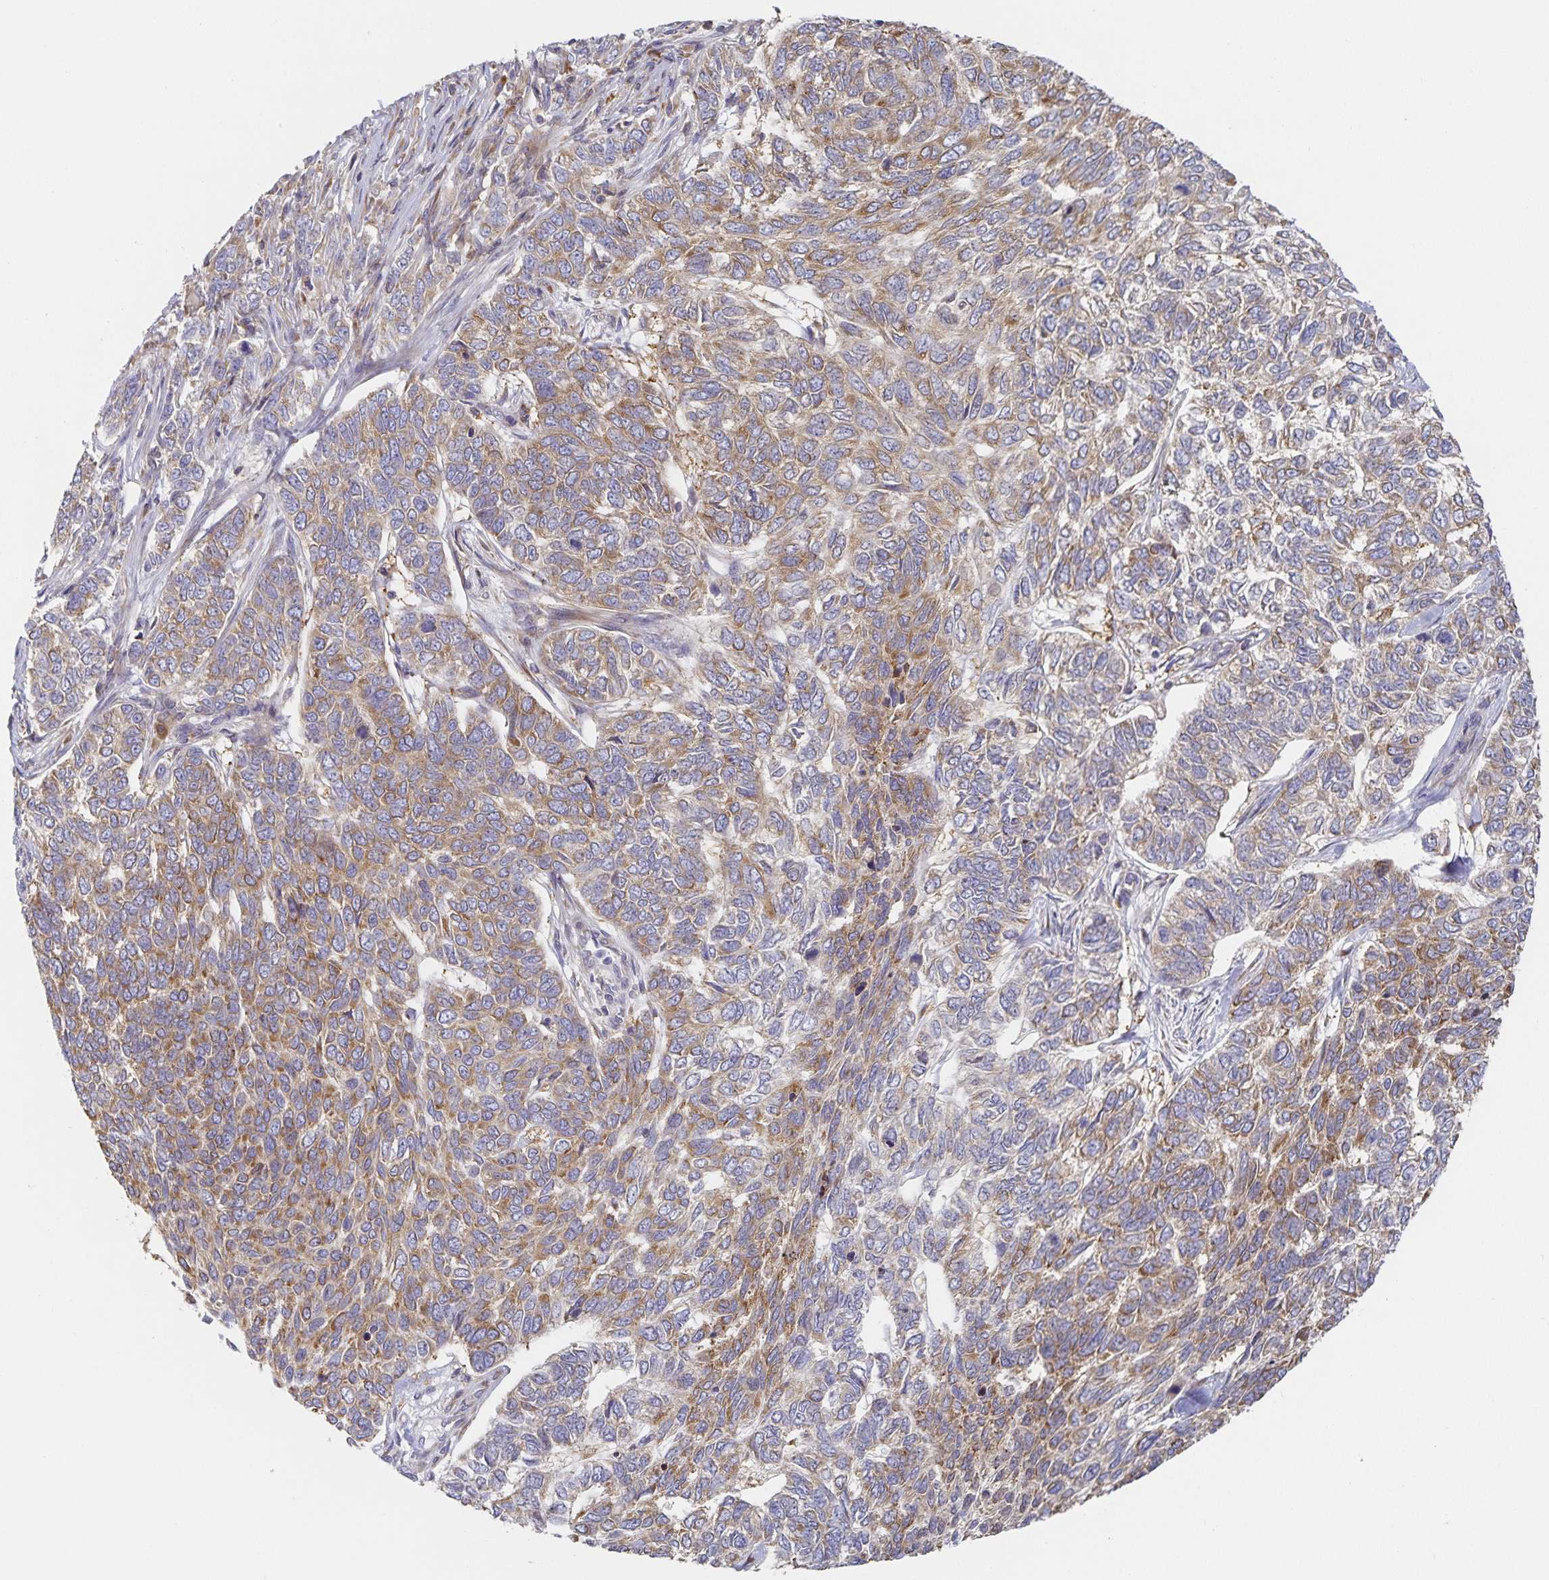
{"staining": {"intensity": "weak", "quantity": ">75%", "location": "cytoplasmic/membranous"}, "tissue": "skin cancer", "cell_type": "Tumor cells", "image_type": "cancer", "snomed": [{"axis": "morphology", "description": "Basal cell carcinoma"}, {"axis": "topography", "description": "Skin"}], "caption": "Skin cancer stained with immunohistochemistry demonstrates weak cytoplasmic/membranous expression in approximately >75% of tumor cells. (DAB (3,3'-diaminobenzidine) IHC, brown staining for protein, blue staining for nuclei).", "gene": "NOMO1", "patient": {"sex": "female", "age": 65}}